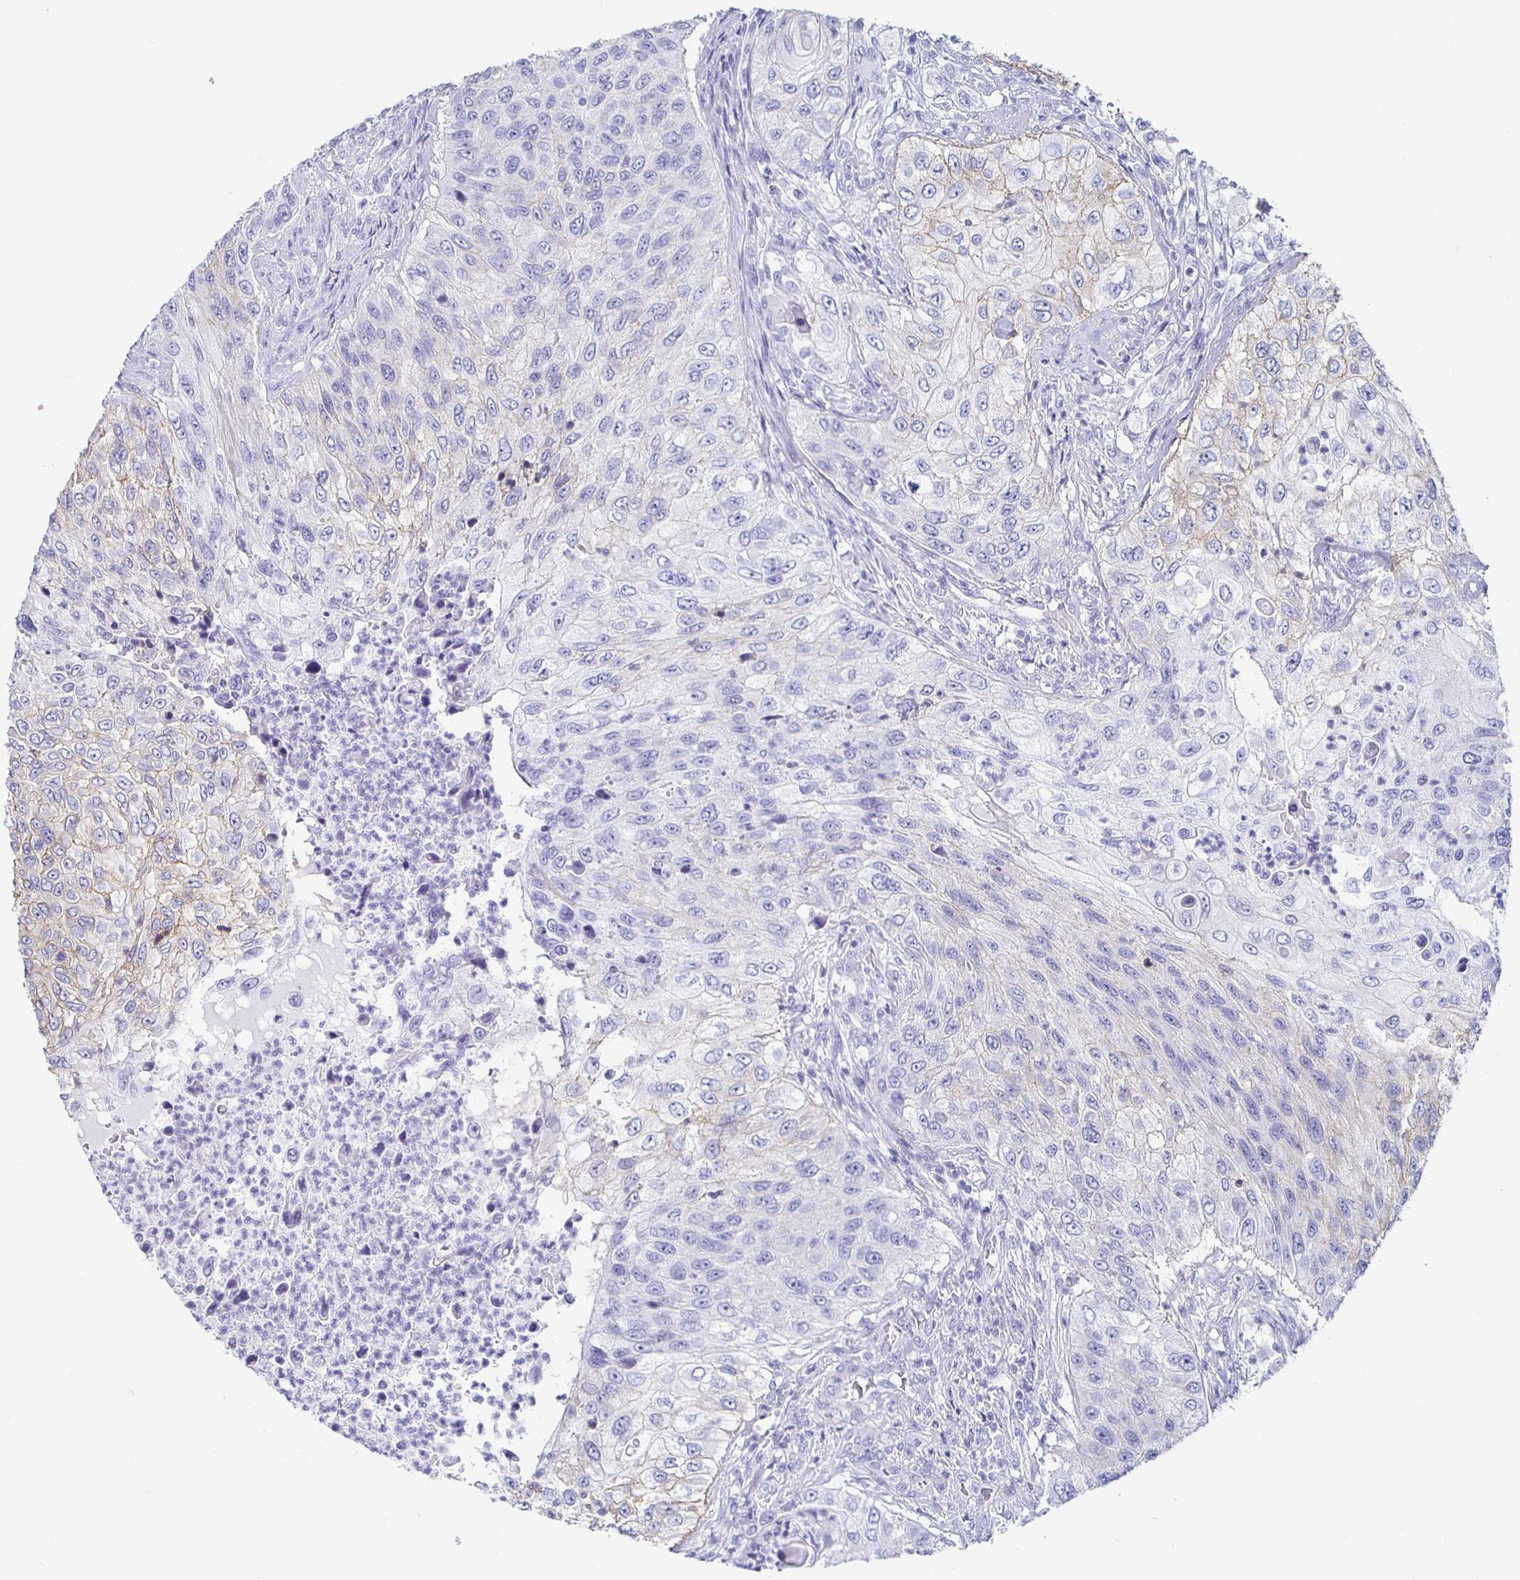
{"staining": {"intensity": "negative", "quantity": "none", "location": "none"}, "tissue": "urothelial cancer", "cell_type": "Tumor cells", "image_type": "cancer", "snomed": [{"axis": "morphology", "description": "Urothelial carcinoma, High grade"}, {"axis": "topography", "description": "Urinary bladder"}], "caption": "A photomicrograph of human urothelial cancer is negative for staining in tumor cells.", "gene": "CA9", "patient": {"sex": "female", "age": 60}}